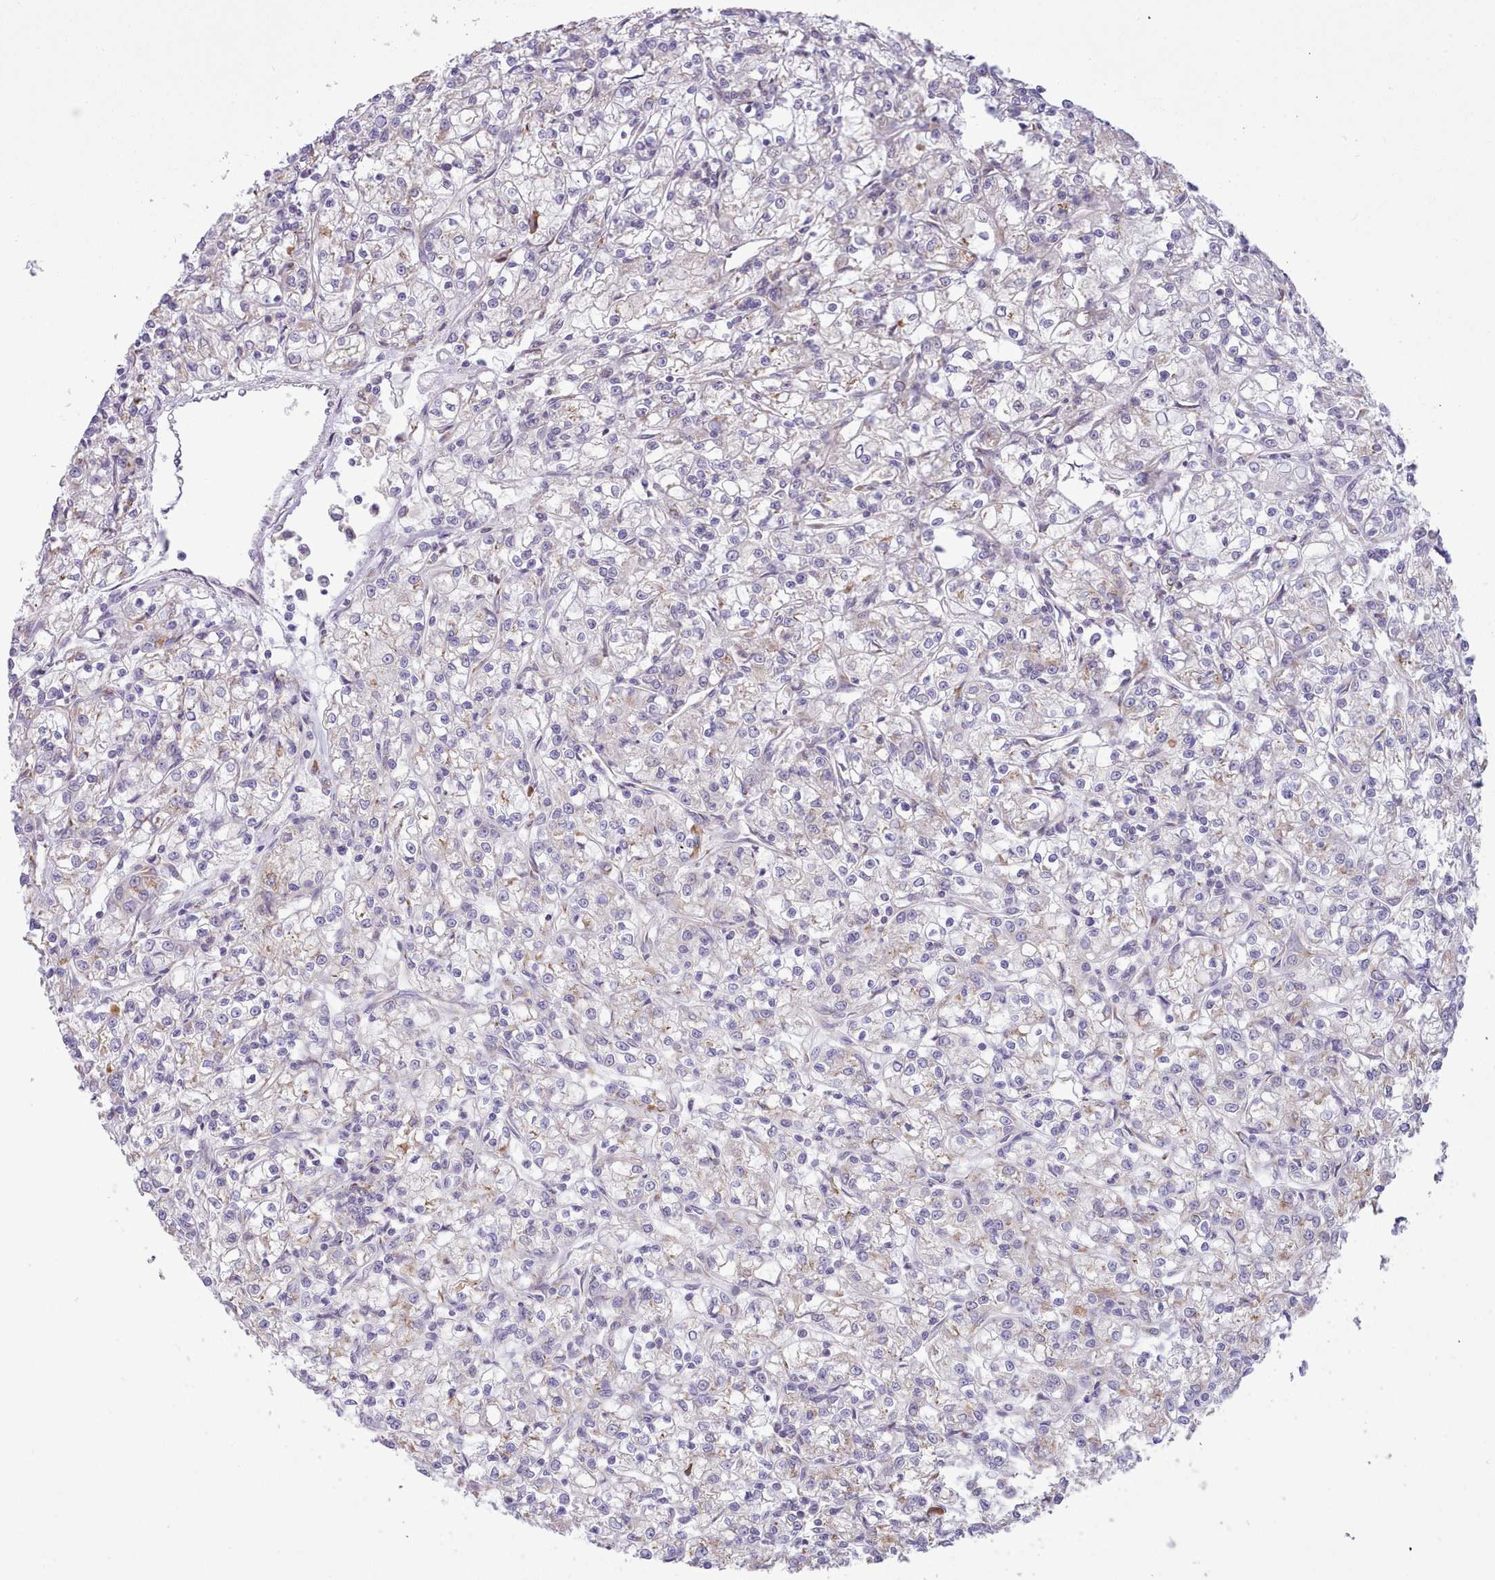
{"staining": {"intensity": "negative", "quantity": "none", "location": "none"}, "tissue": "renal cancer", "cell_type": "Tumor cells", "image_type": "cancer", "snomed": [{"axis": "morphology", "description": "Adenocarcinoma, NOS"}, {"axis": "topography", "description": "Kidney"}], "caption": "Immunohistochemical staining of renal adenocarcinoma shows no significant staining in tumor cells.", "gene": "SEC61B", "patient": {"sex": "female", "age": 59}}